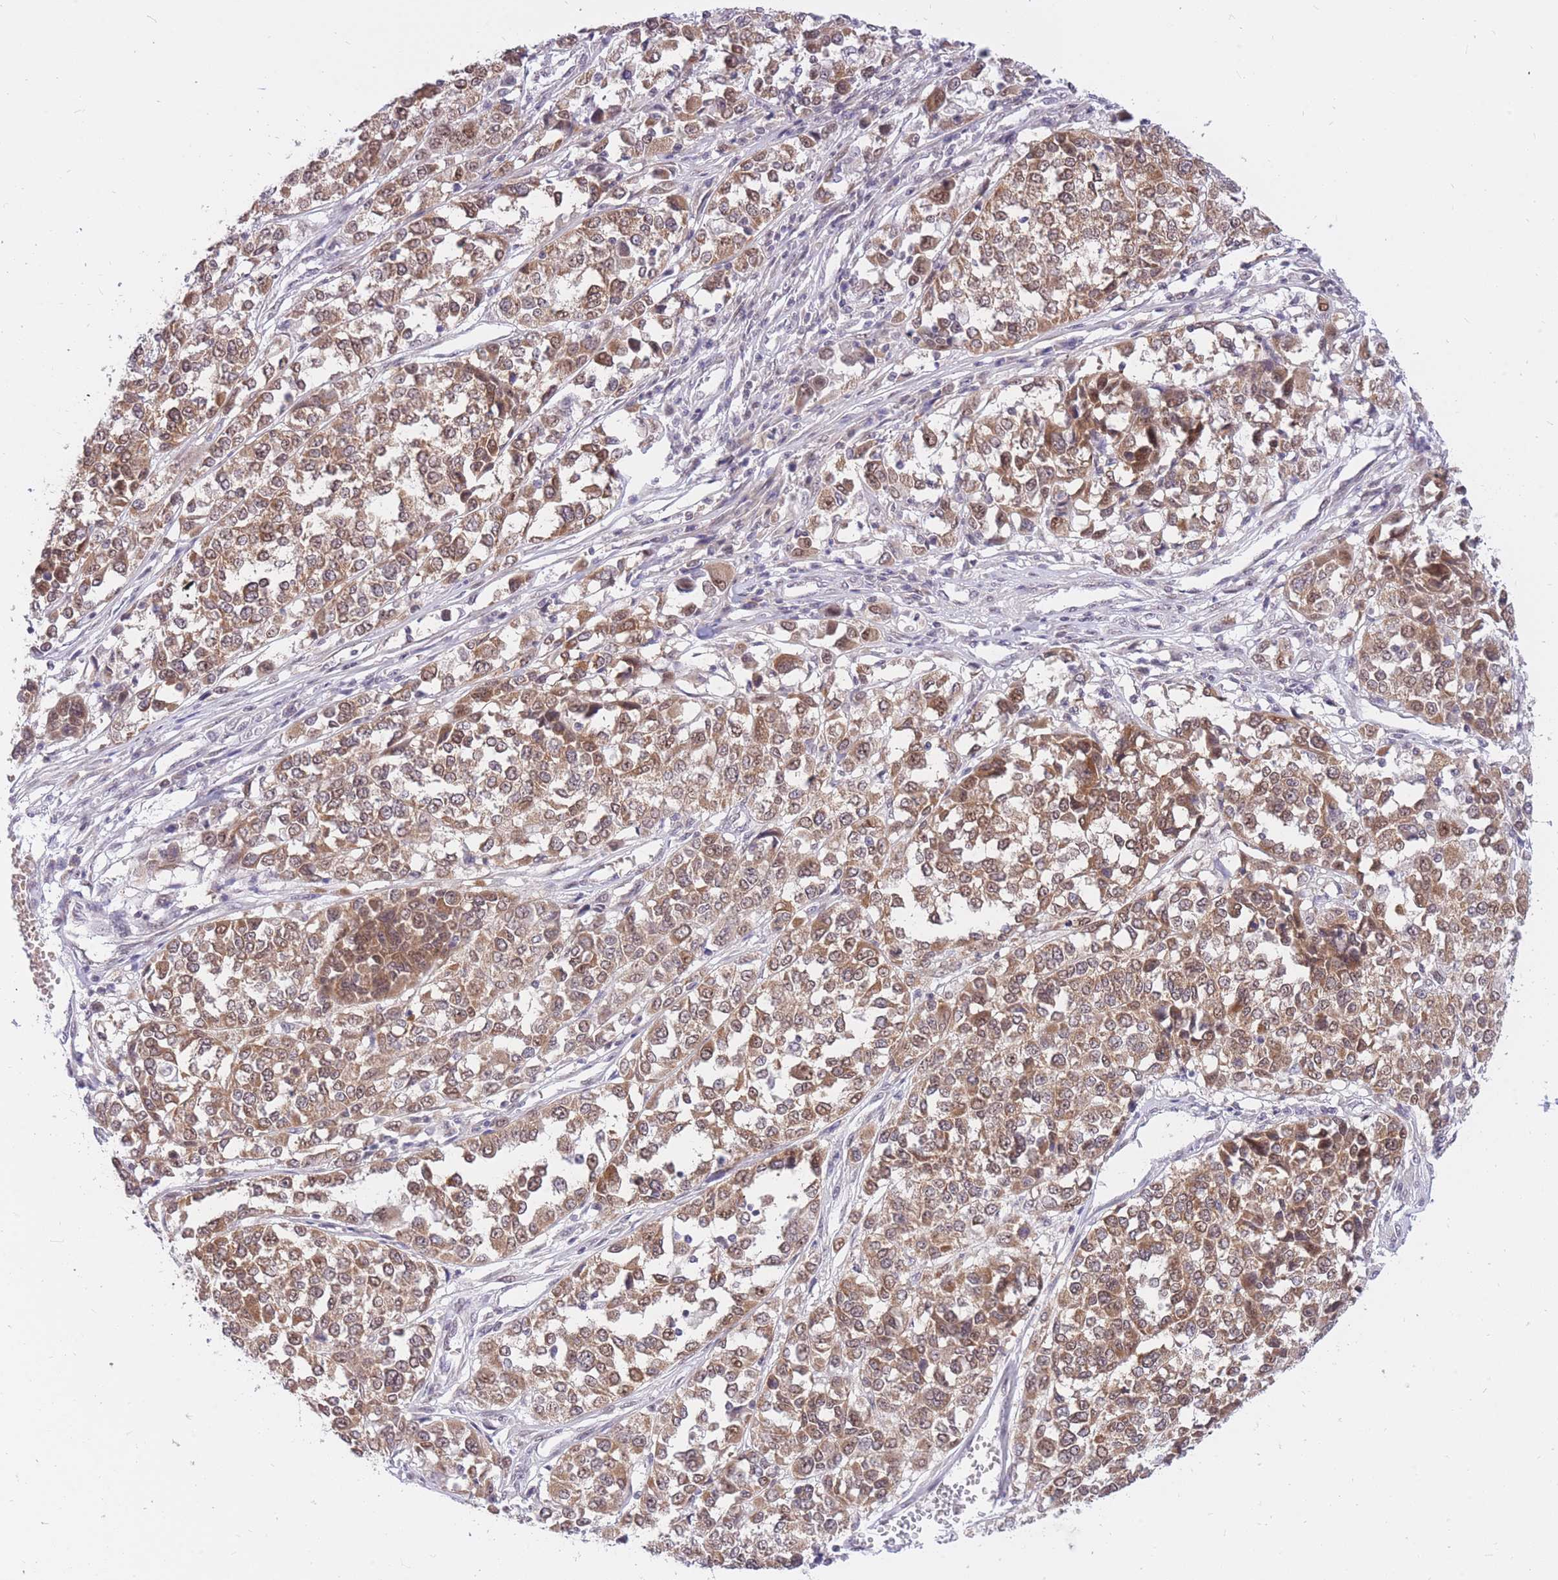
{"staining": {"intensity": "moderate", "quantity": ">75%", "location": "cytoplasmic/membranous"}, "tissue": "melanoma", "cell_type": "Tumor cells", "image_type": "cancer", "snomed": [{"axis": "morphology", "description": "Malignant melanoma, Metastatic site"}, {"axis": "topography", "description": "Lymph node"}], "caption": "Protein analysis of malignant melanoma (metastatic site) tissue displays moderate cytoplasmic/membranous expression in about >75% of tumor cells.", "gene": "MINDY2", "patient": {"sex": "male", "age": 44}}